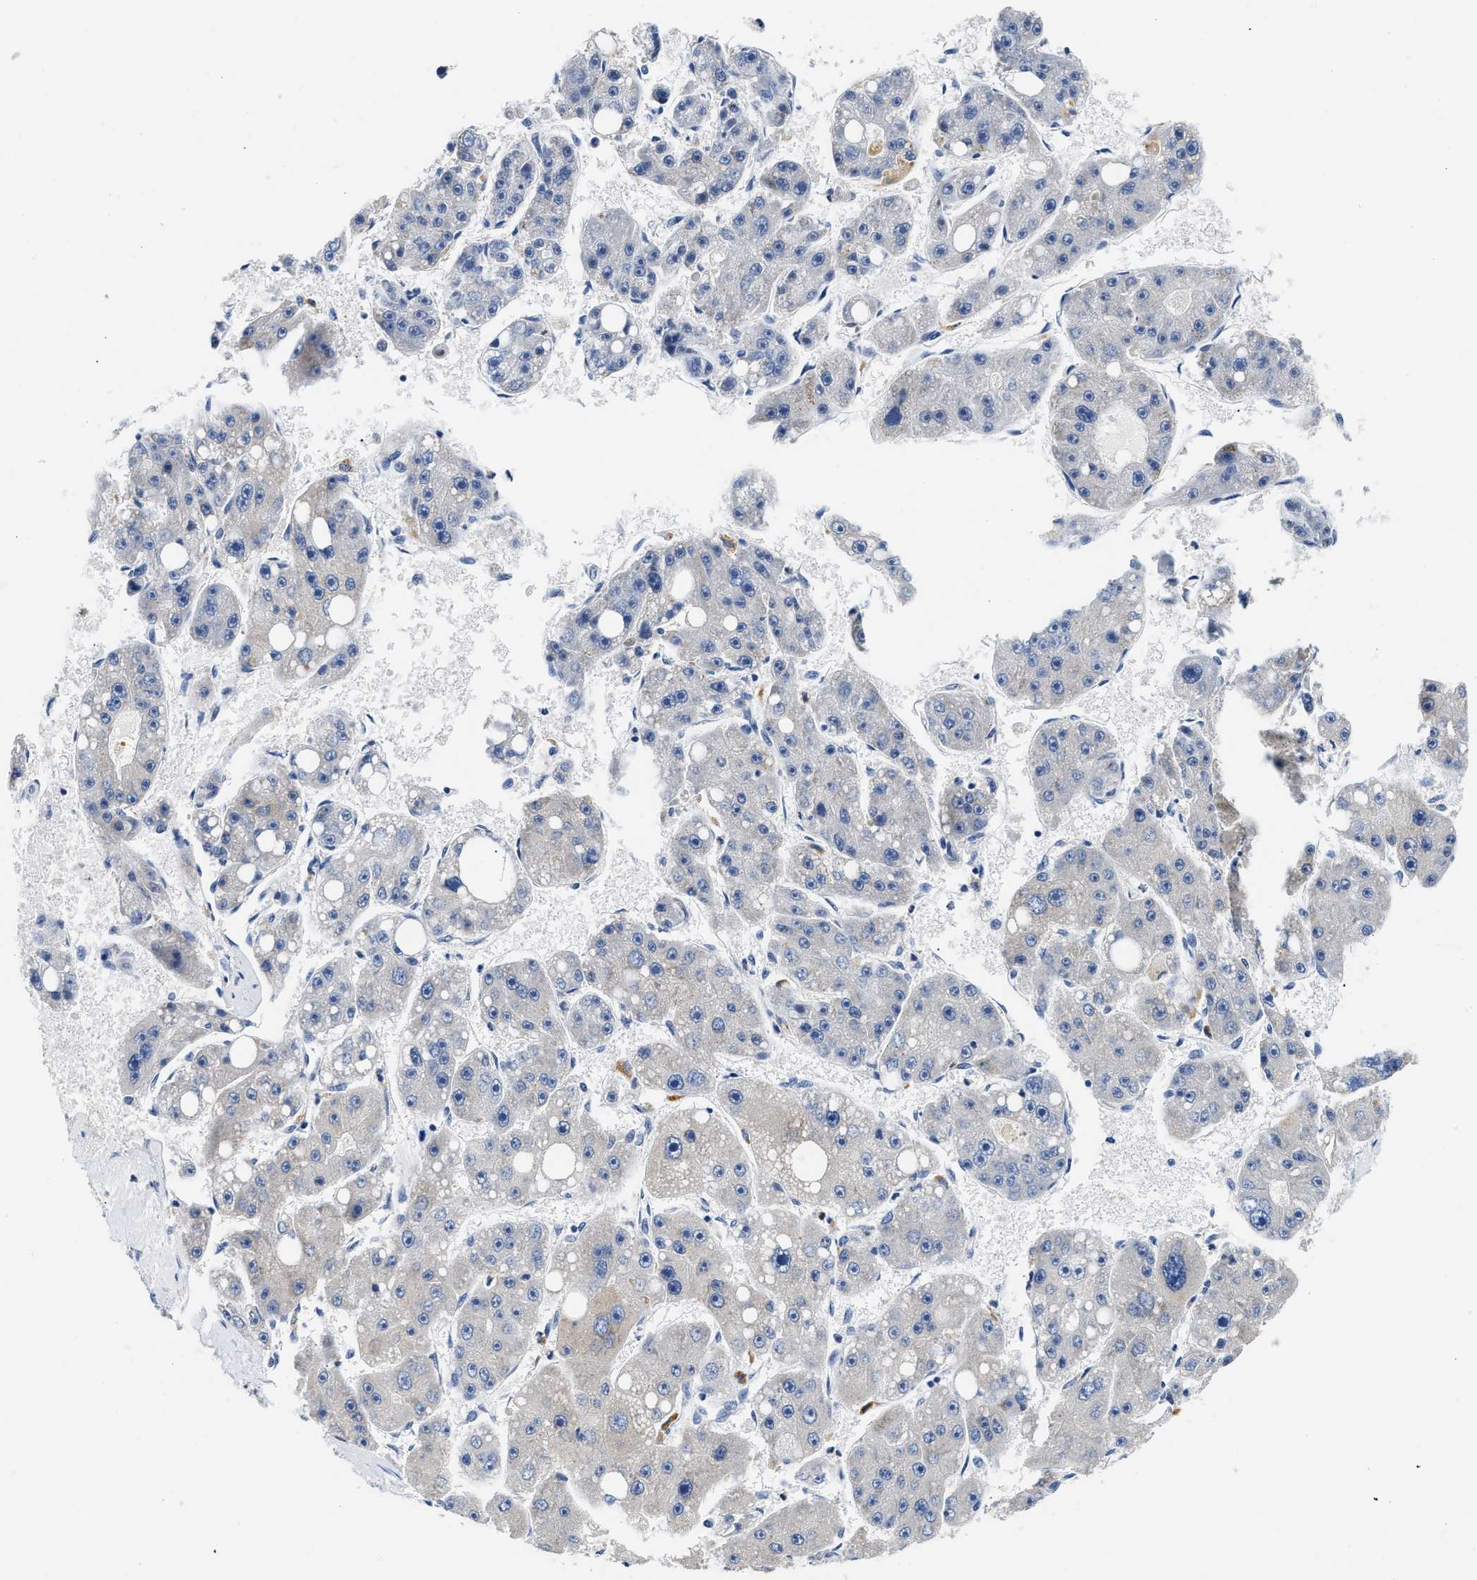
{"staining": {"intensity": "negative", "quantity": "none", "location": "none"}, "tissue": "liver cancer", "cell_type": "Tumor cells", "image_type": "cancer", "snomed": [{"axis": "morphology", "description": "Carcinoma, Hepatocellular, NOS"}, {"axis": "topography", "description": "Liver"}], "caption": "This is a photomicrograph of immunohistochemistry (IHC) staining of liver cancer (hepatocellular carcinoma), which shows no expression in tumor cells.", "gene": "FAM185A", "patient": {"sex": "female", "age": 61}}